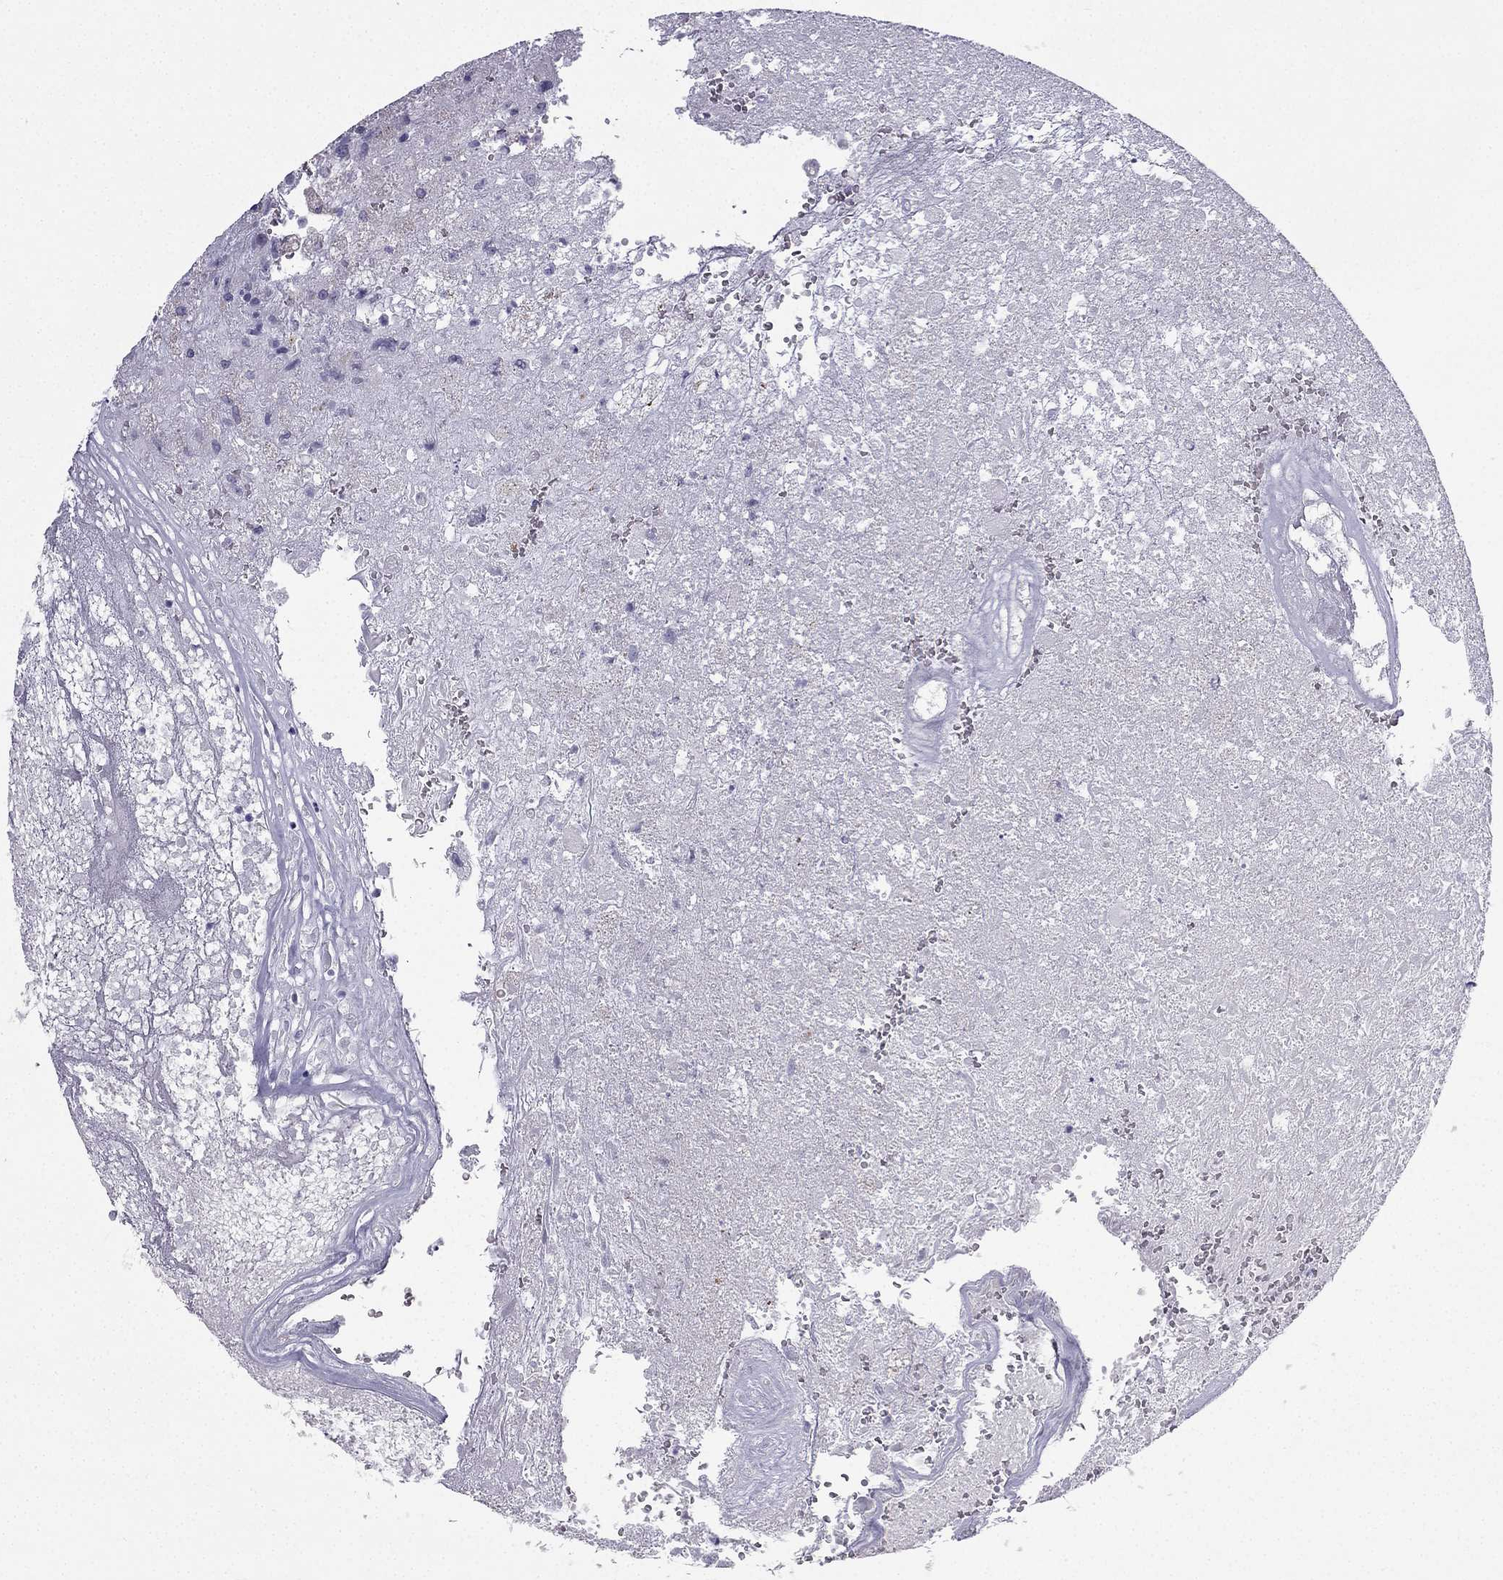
{"staining": {"intensity": "negative", "quantity": "none", "location": "none"}, "tissue": "glioma", "cell_type": "Tumor cells", "image_type": "cancer", "snomed": [{"axis": "morphology", "description": "Glioma, malignant, High grade"}, {"axis": "topography", "description": "Brain"}], "caption": "IHC of human malignant glioma (high-grade) displays no positivity in tumor cells.", "gene": "CFAP53", "patient": {"sex": "male", "age": 56}}